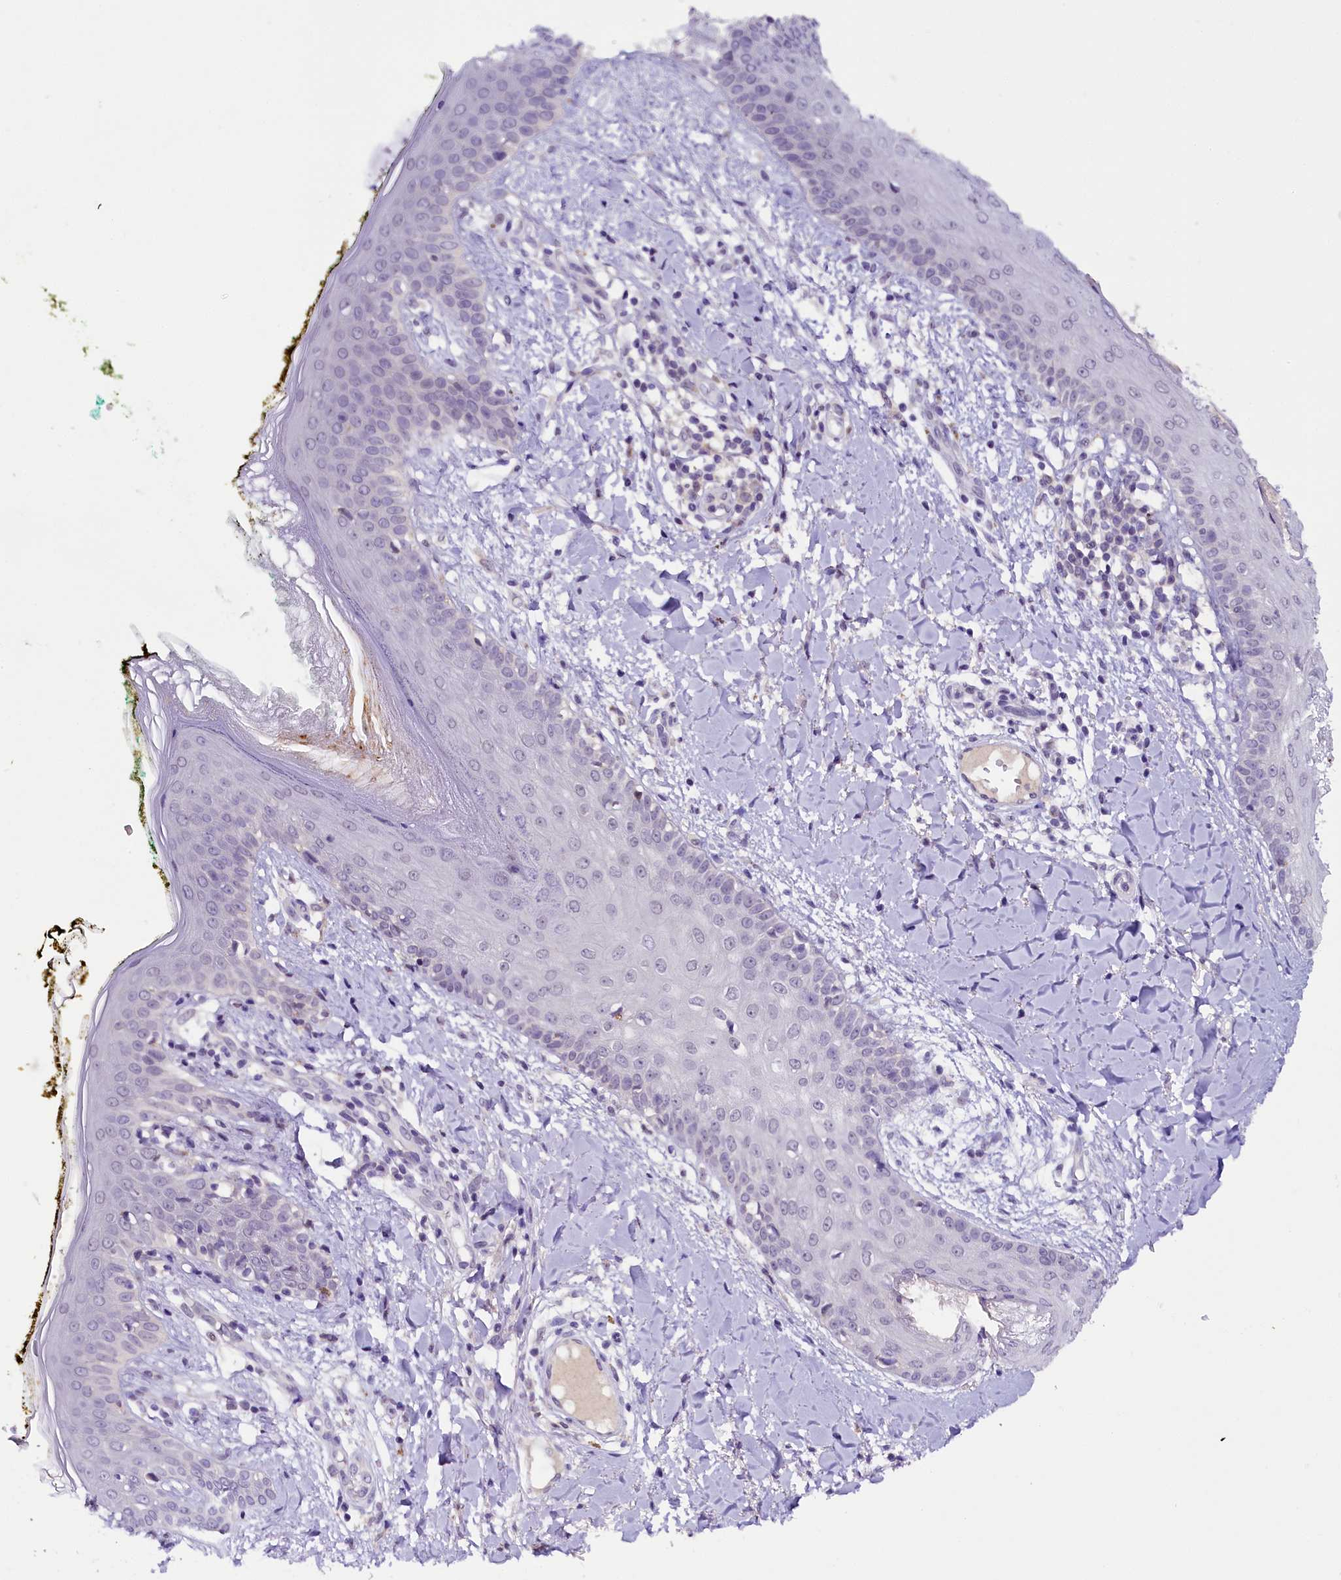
{"staining": {"intensity": "negative", "quantity": "none", "location": "none"}, "tissue": "skin", "cell_type": "Fibroblasts", "image_type": "normal", "snomed": [{"axis": "morphology", "description": "Normal tissue, NOS"}, {"axis": "topography", "description": "Skin"}], "caption": "IHC image of unremarkable skin: human skin stained with DAB (3,3'-diaminobenzidine) displays no significant protein staining in fibroblasts. (Immunohistochemistry, brightfield microscopy, high magnification).", "gene": "IQCN", "patient": {"sex": "female", "age": 34}}